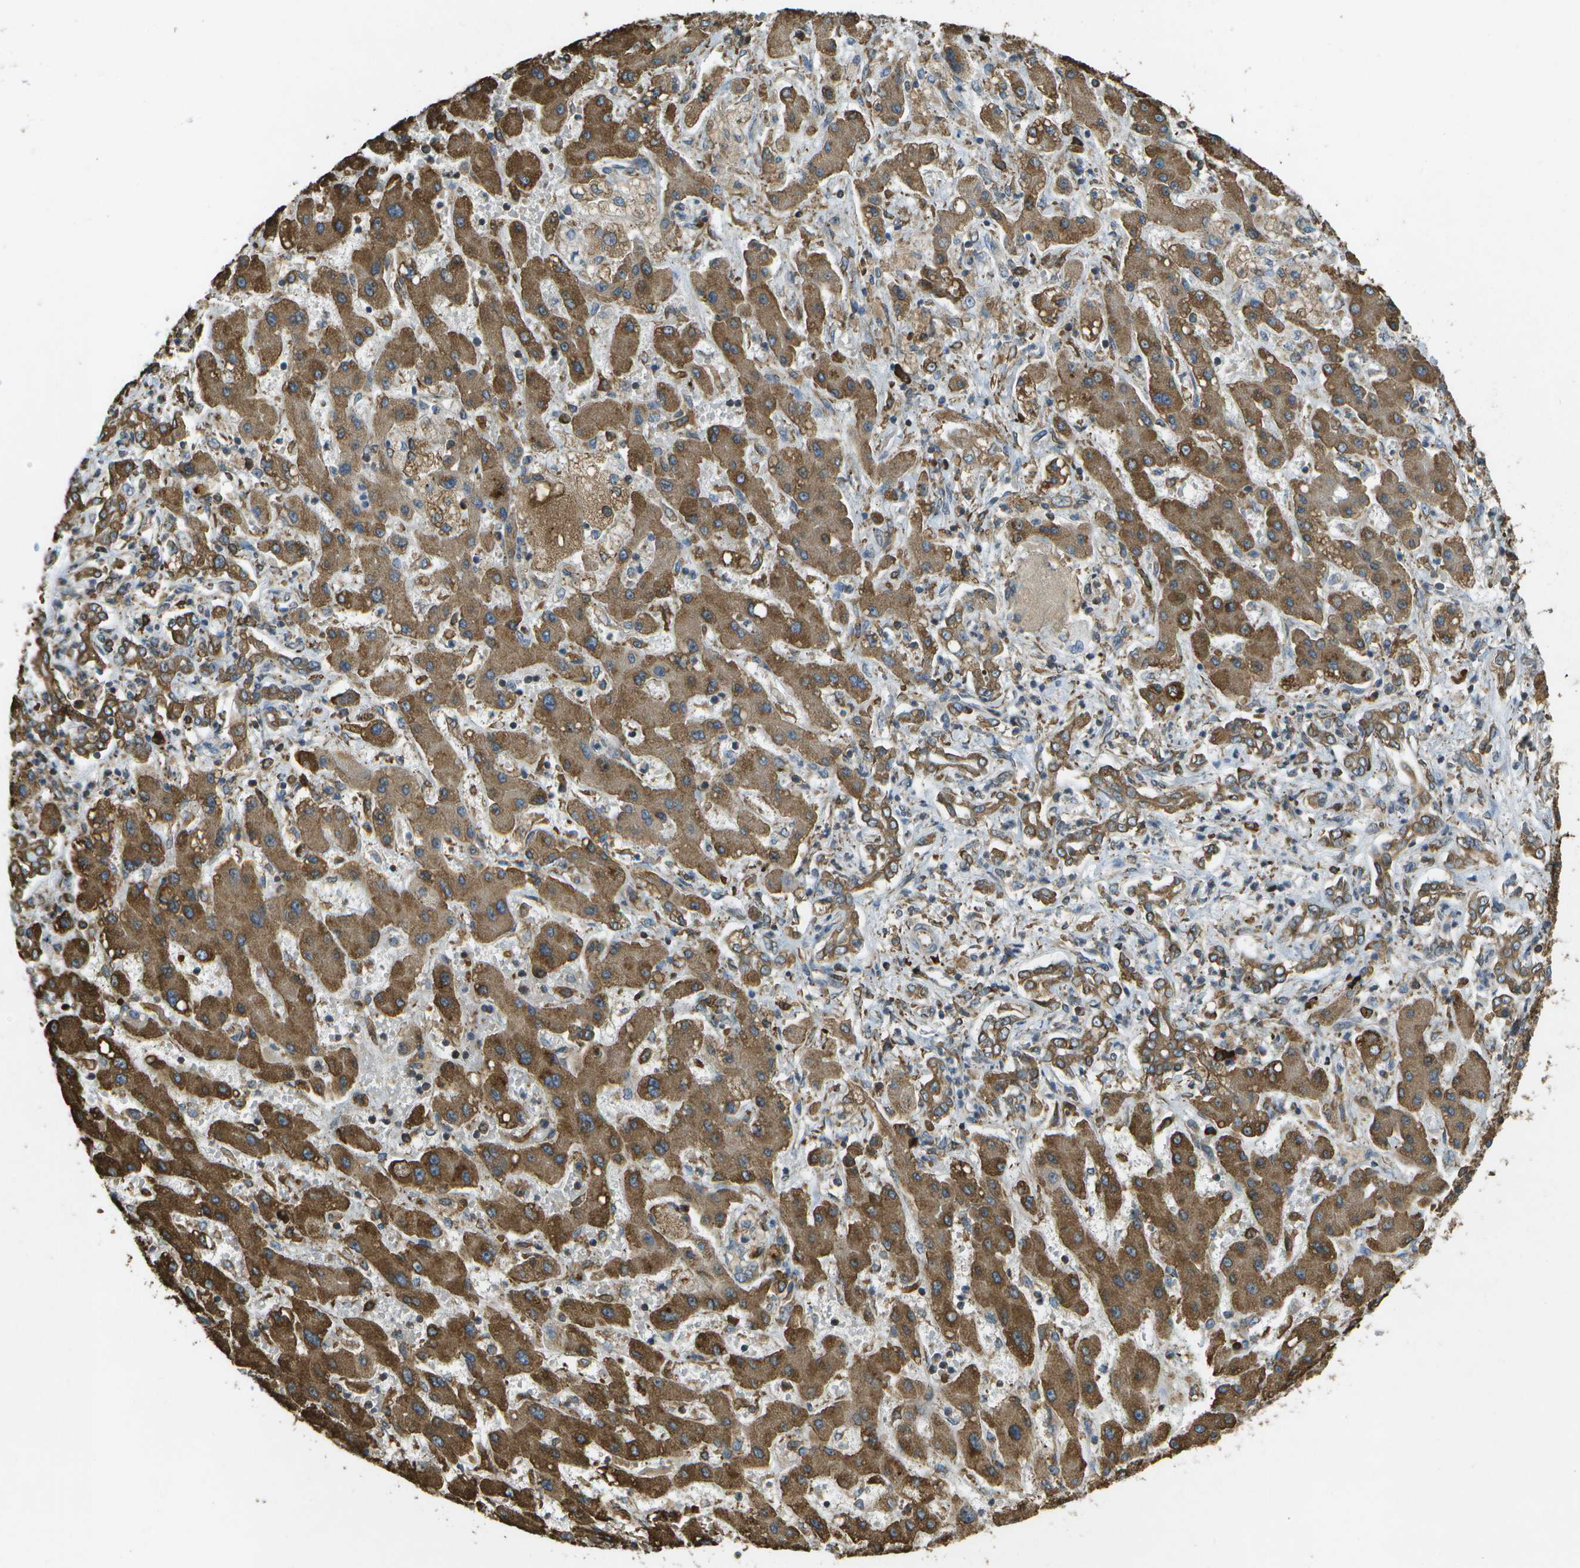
{"staining": {"intensity": "strong", "quantity": ">75%", "location": "cytoplasmic/membranous"}, "tissue": "liver cancer", "cell_type": "Tumor cells", "image_type": "cancer", "snomed": [{"axis": "morphology", "description": "Cholangiocarcinoma"}, {"axis": "topography", "description": "Liver"}], "caption": "Immunohistochemical staining of human cholangiocarcinoma (liver) displays strong cytoplasmic/membranous protein staining in approximately >75% of tumor cells.", "gene": "PDIA4", "patient": {"sex": "male", "age": 50}}